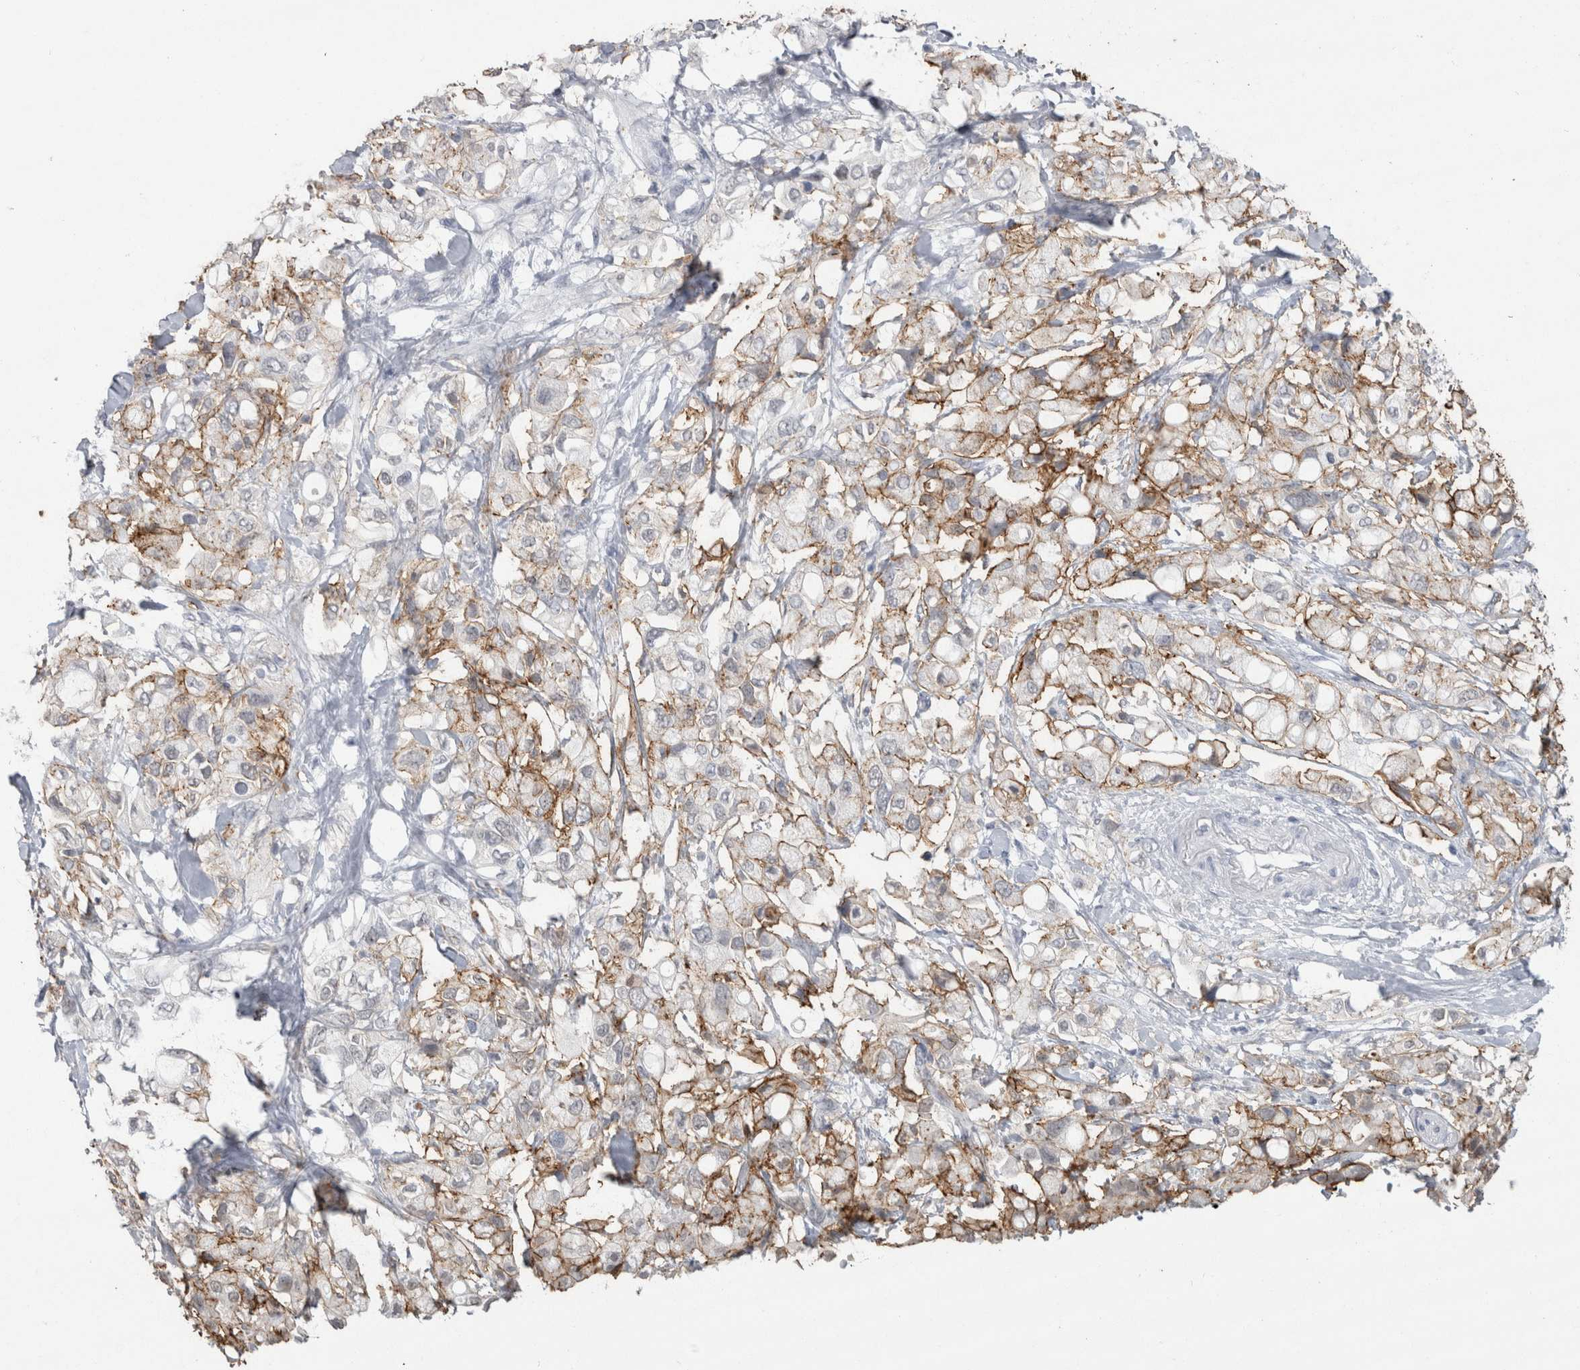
{"staining": {"intensity": "moderate", "quantity": "25%-75%", "location": "cytoplasmic/membranous"}, "tissue": "pancreatic cancer", "cell_type": "Tumor cells", "image_type": "cancer", "snomed": [{"axis": "morphology", "description": "Adenocarcinoma, NOS"}, {"axis": "topography", "description": "Pancreas"}], "caption": "Immunohistochemical staining of pancreatic cancer shows medium levels of moderate cytoplasmic/membranous protein positivity in approximately 25%-75% of tumor cells.", "gene": "CDH17", "patient": {"sex": "female", "age": 56}}